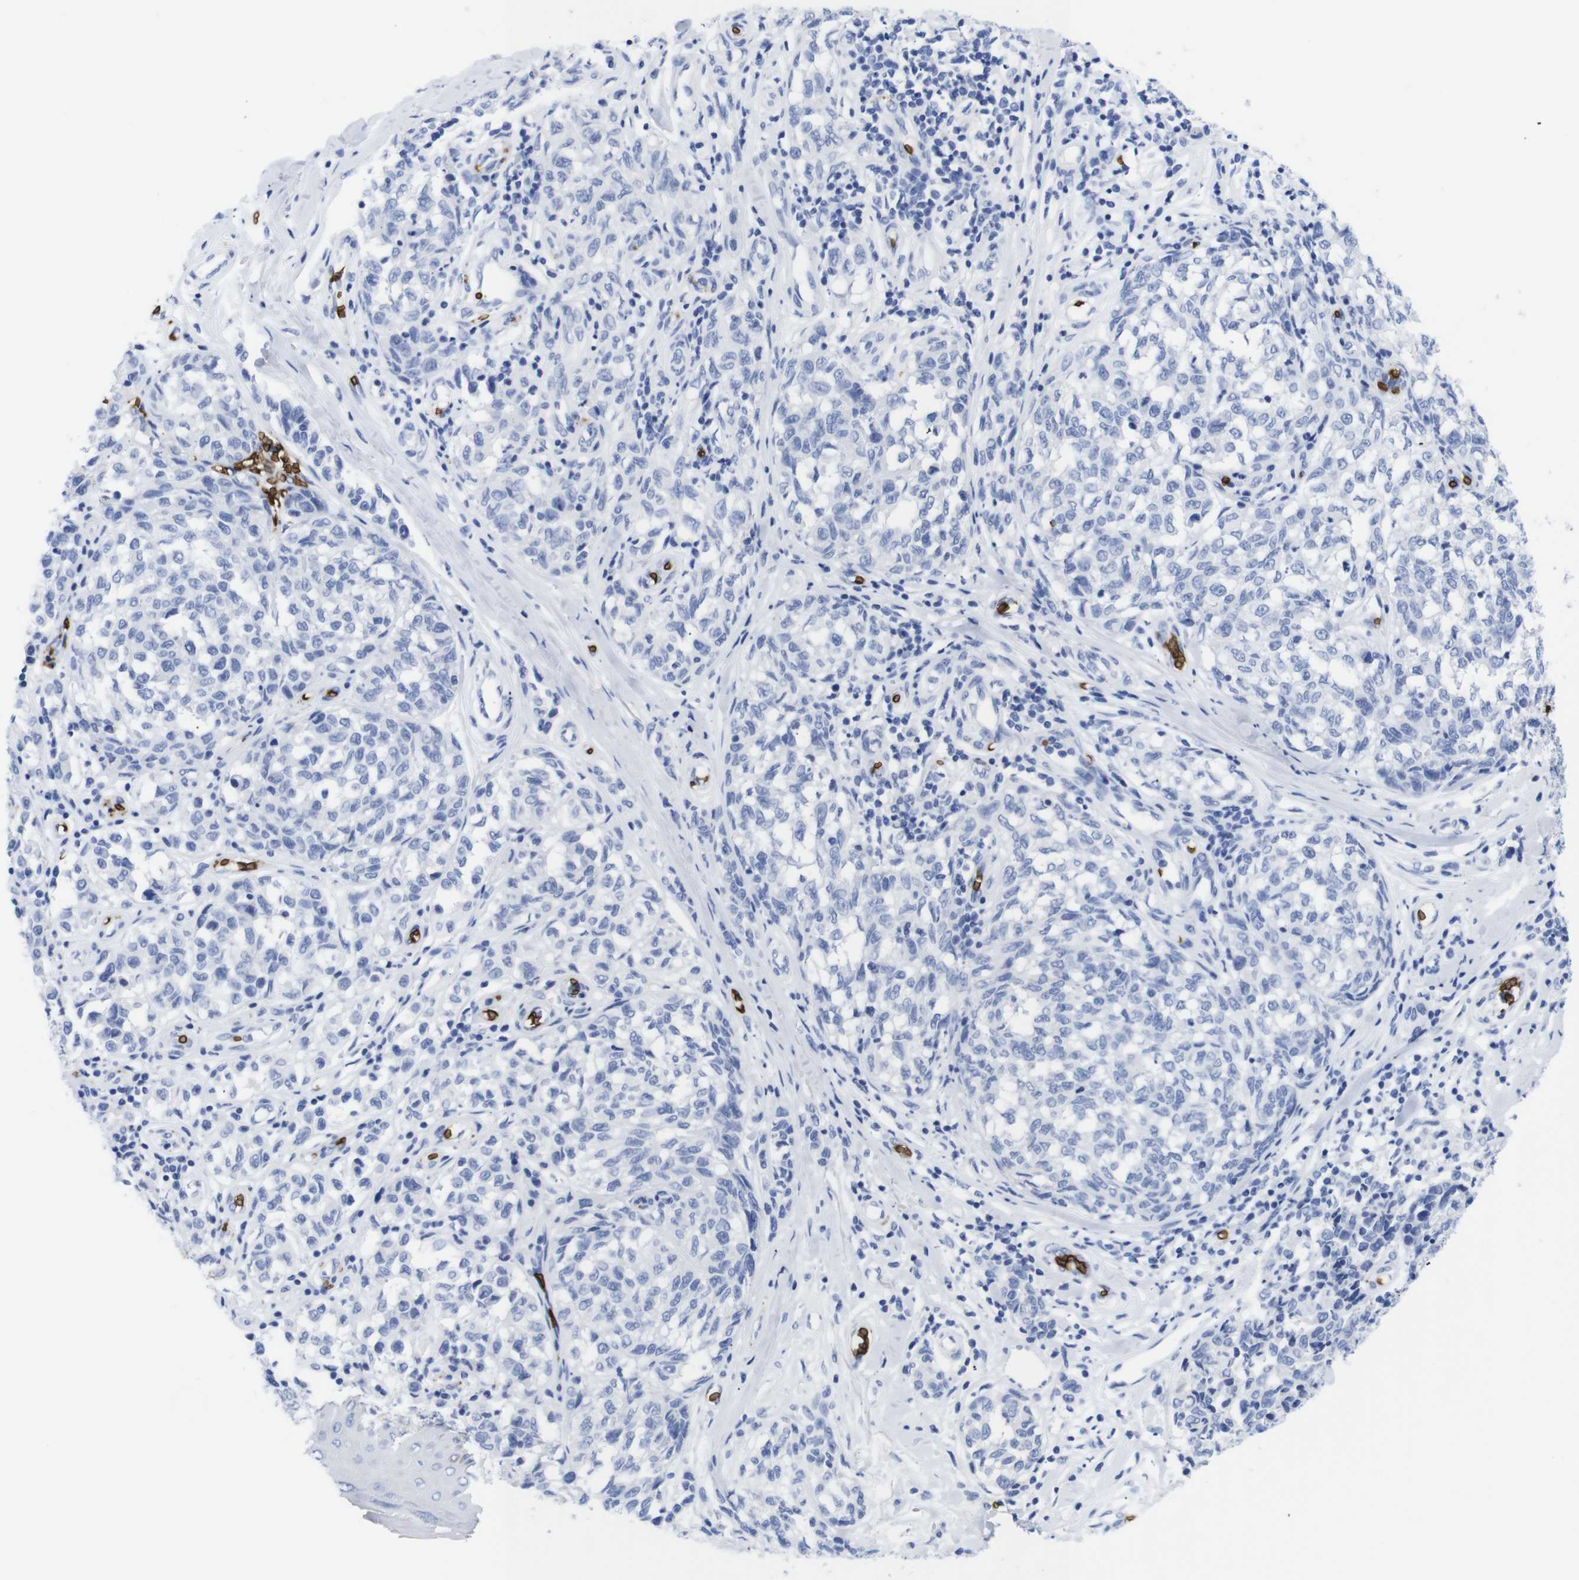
{"staining": {"intensity": "negative", "quantity": "none", "location": "none"}, "tissue": "melanoma", "cell_type": "Tumor cells", "image_type": "cancer", "snomed": [{"axis": "morphology", "description": "Malignant melanoma, NOS"}, {"axis": "topography", "description": "Skin"}], "caption": "The photomicrograph demonstrates no significant staining in tumor cells of malignant melanoma.", "gene": "S1PR2", "patient": {"sex": "female", "age": 64}}